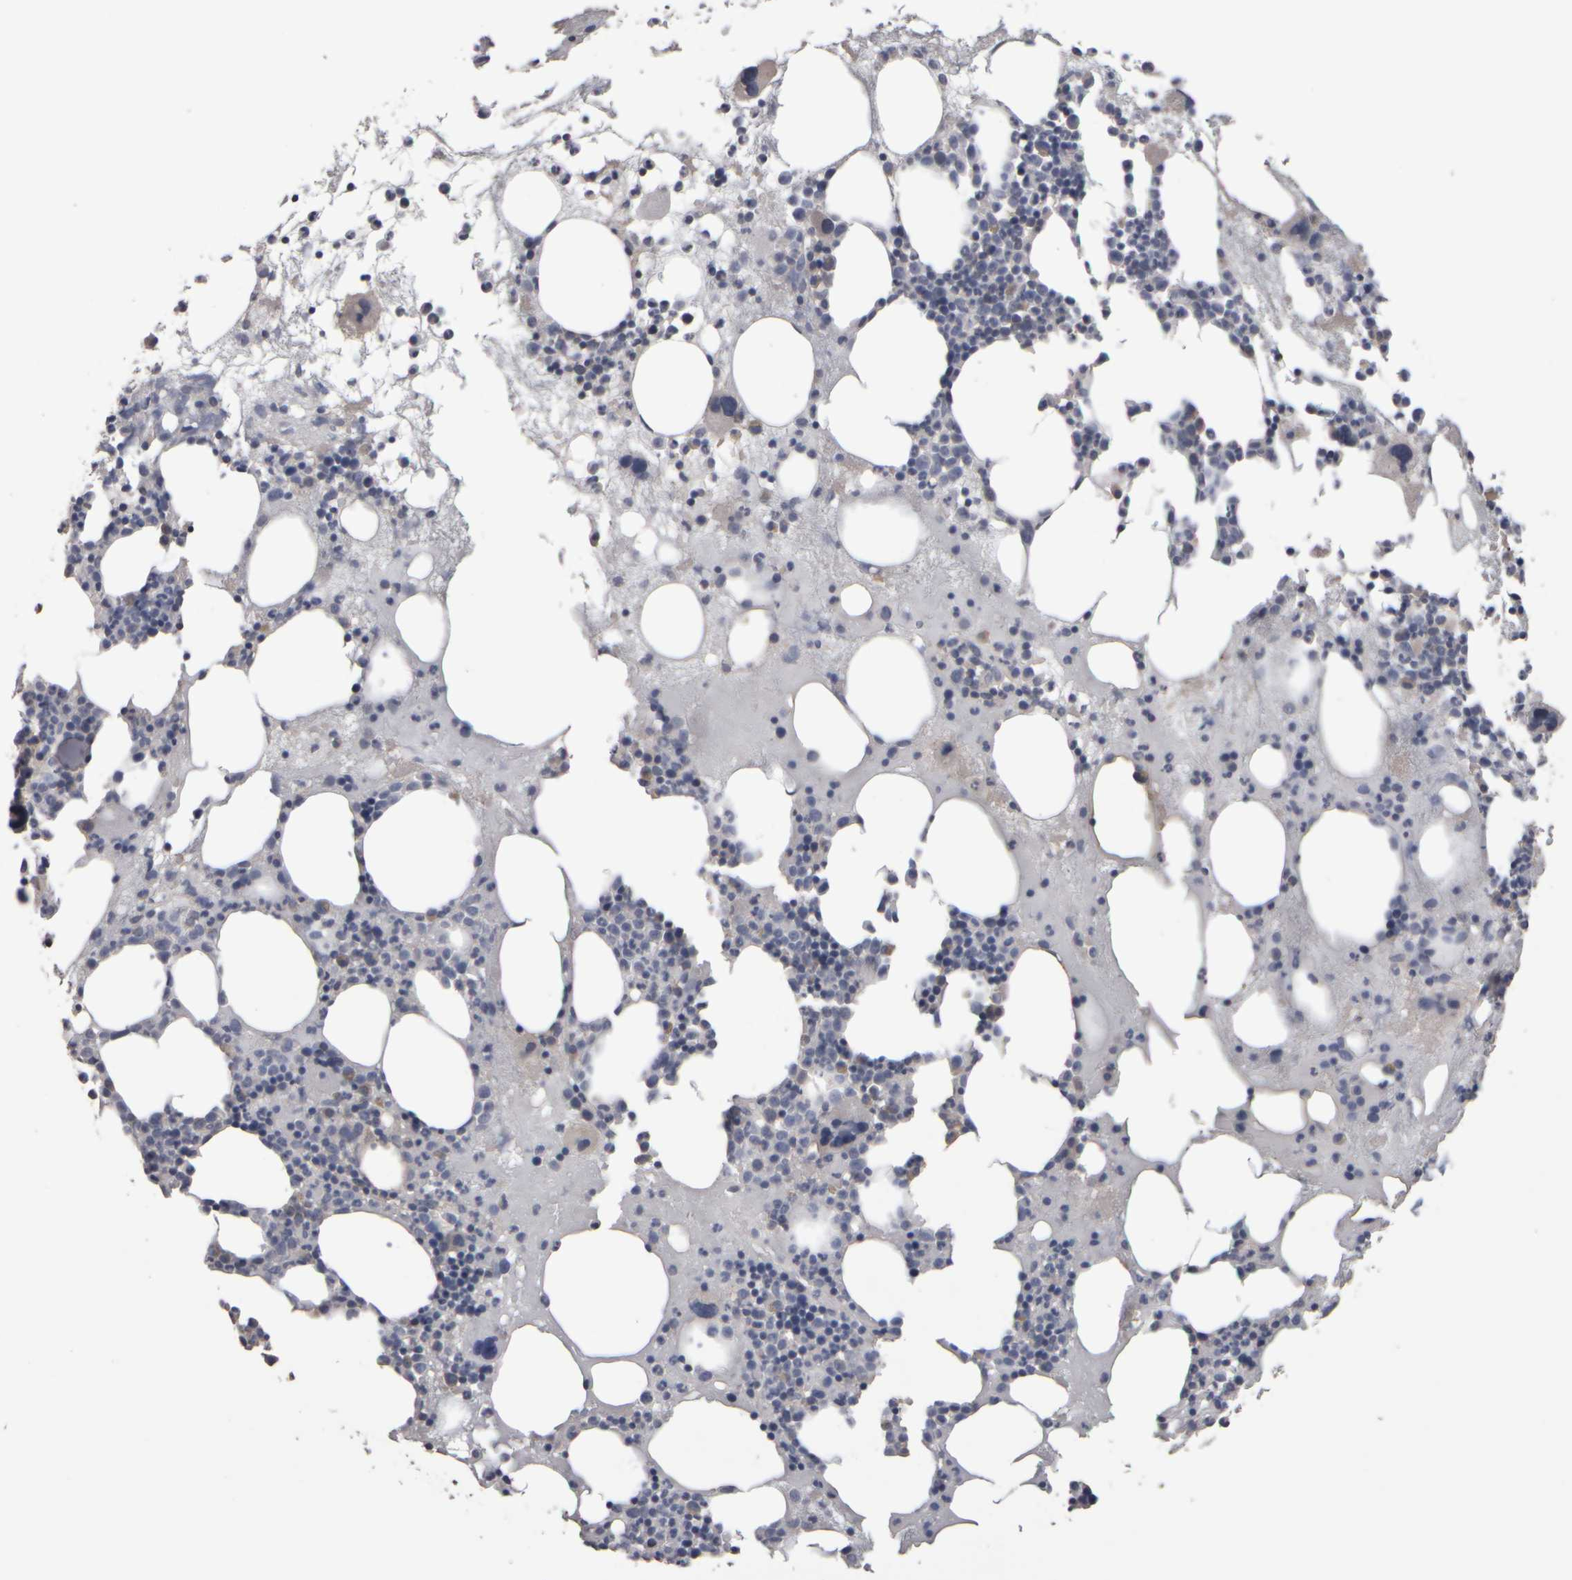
{"staining": {"intensity": "negative", "quantity": "none", "location": "none"}, "tissue": "bone marrow", "cell_type": "Hematopoietic cells", "image_type": "normal", "snomed": [{"axis": "morphology", "description": "Normal tissue, NOS"}, {"axis": "morphology", "description": "Inflammation, NOS"}, {"axis": "topography", "description": "Bone marrow"}], "caption": "Image shows no significant protein staining in hematopoietic cells of unremarkable bone marrow.", "gene": "EPHX2", "patient": {"sex": "female", "age": 81}}